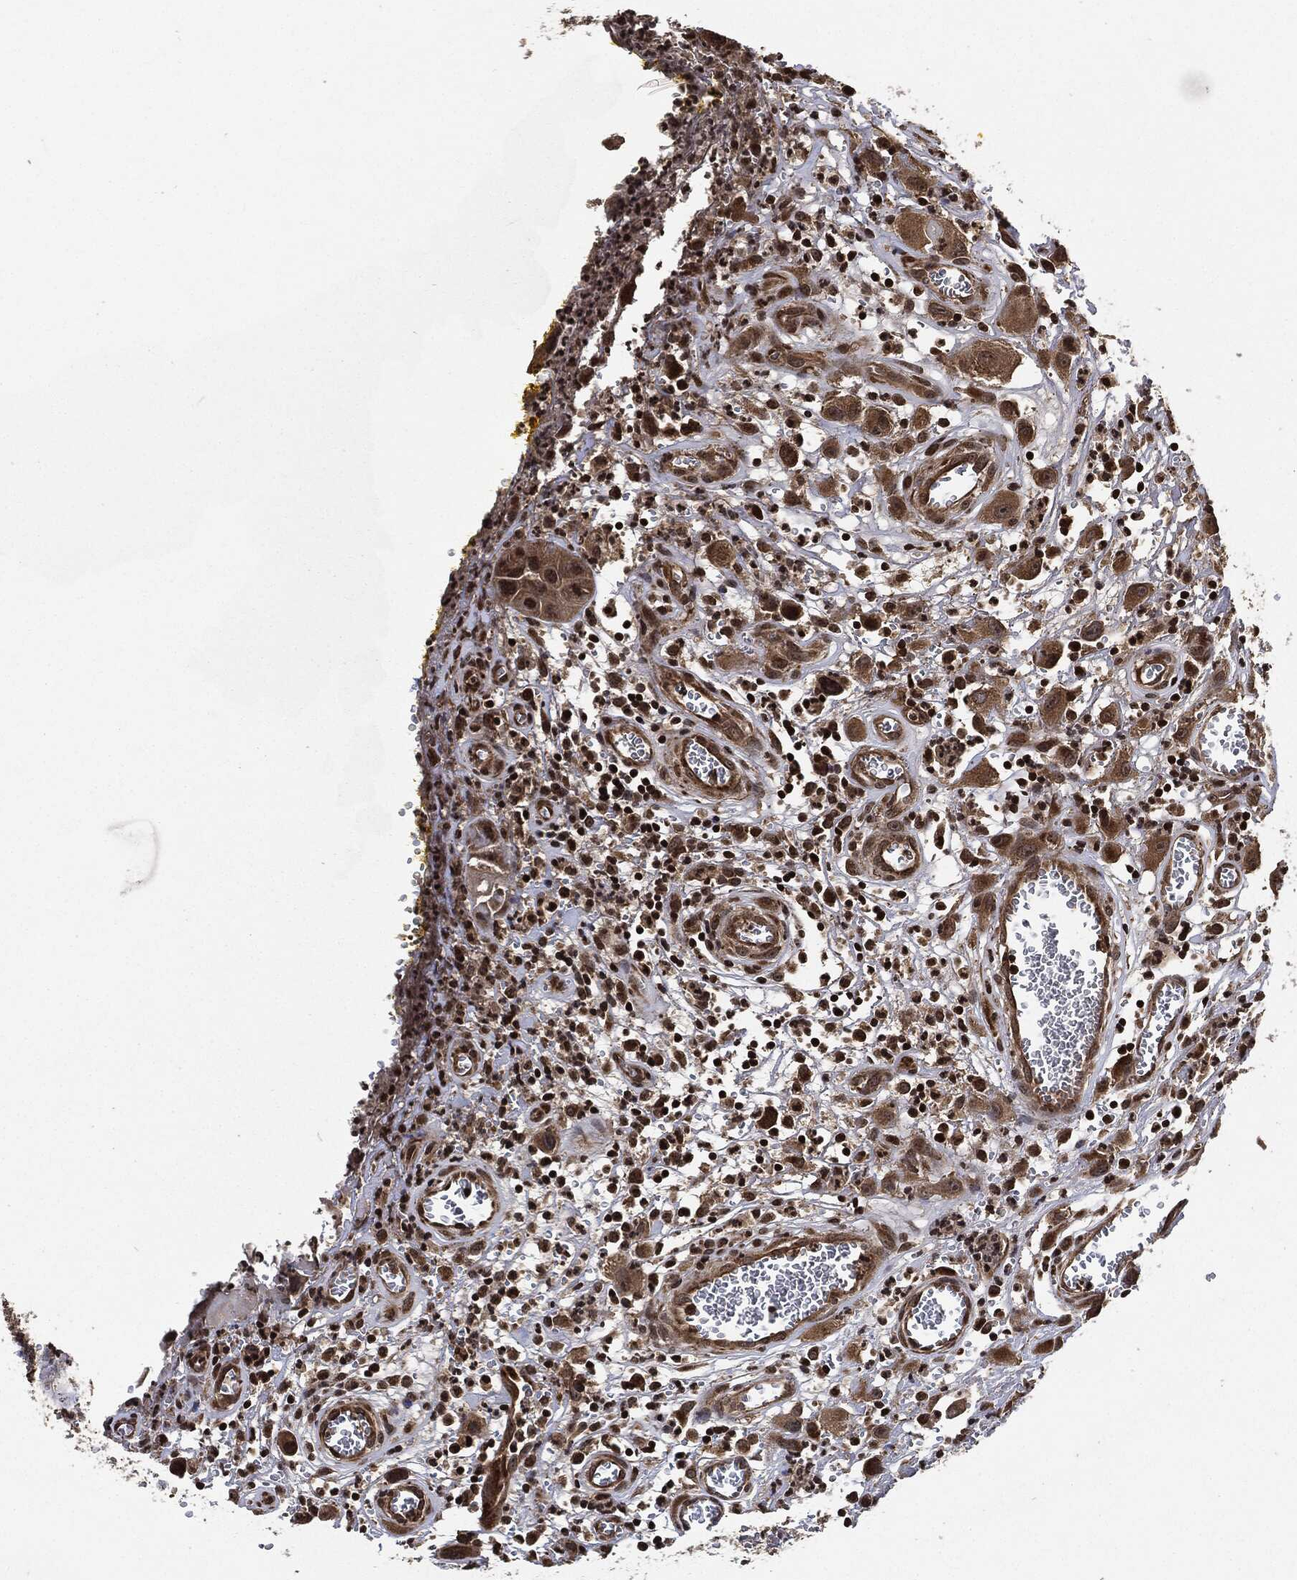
{"staining": {"intensity": "weak", "quantity": "25%-75%", "location": "cytoplasmic/membranous"}, "tissue": "head and neck cancer", "cell_type": "Tumor cells", "image_type": "cancer", "snomed": [{"axis": "morphology", "description": "Squamous cell carcinoma, NOS"}, {"axis": "morphology", "description": "Squamous cell carcinoma, metastatic, NOS"}, {"axis": "topography", "description": "Oral tissue"}, {"axis": "topography", "description": "Head-Neck"}], "caption": "Head and neck cancer was stained to show a protein in brown. There is low levels of weak cytoplasmic/membranous positivity in approximately 25%-75% of tumor cells.", "gene": "PDK1", "patient": {"sex": "female", "age": 85}}